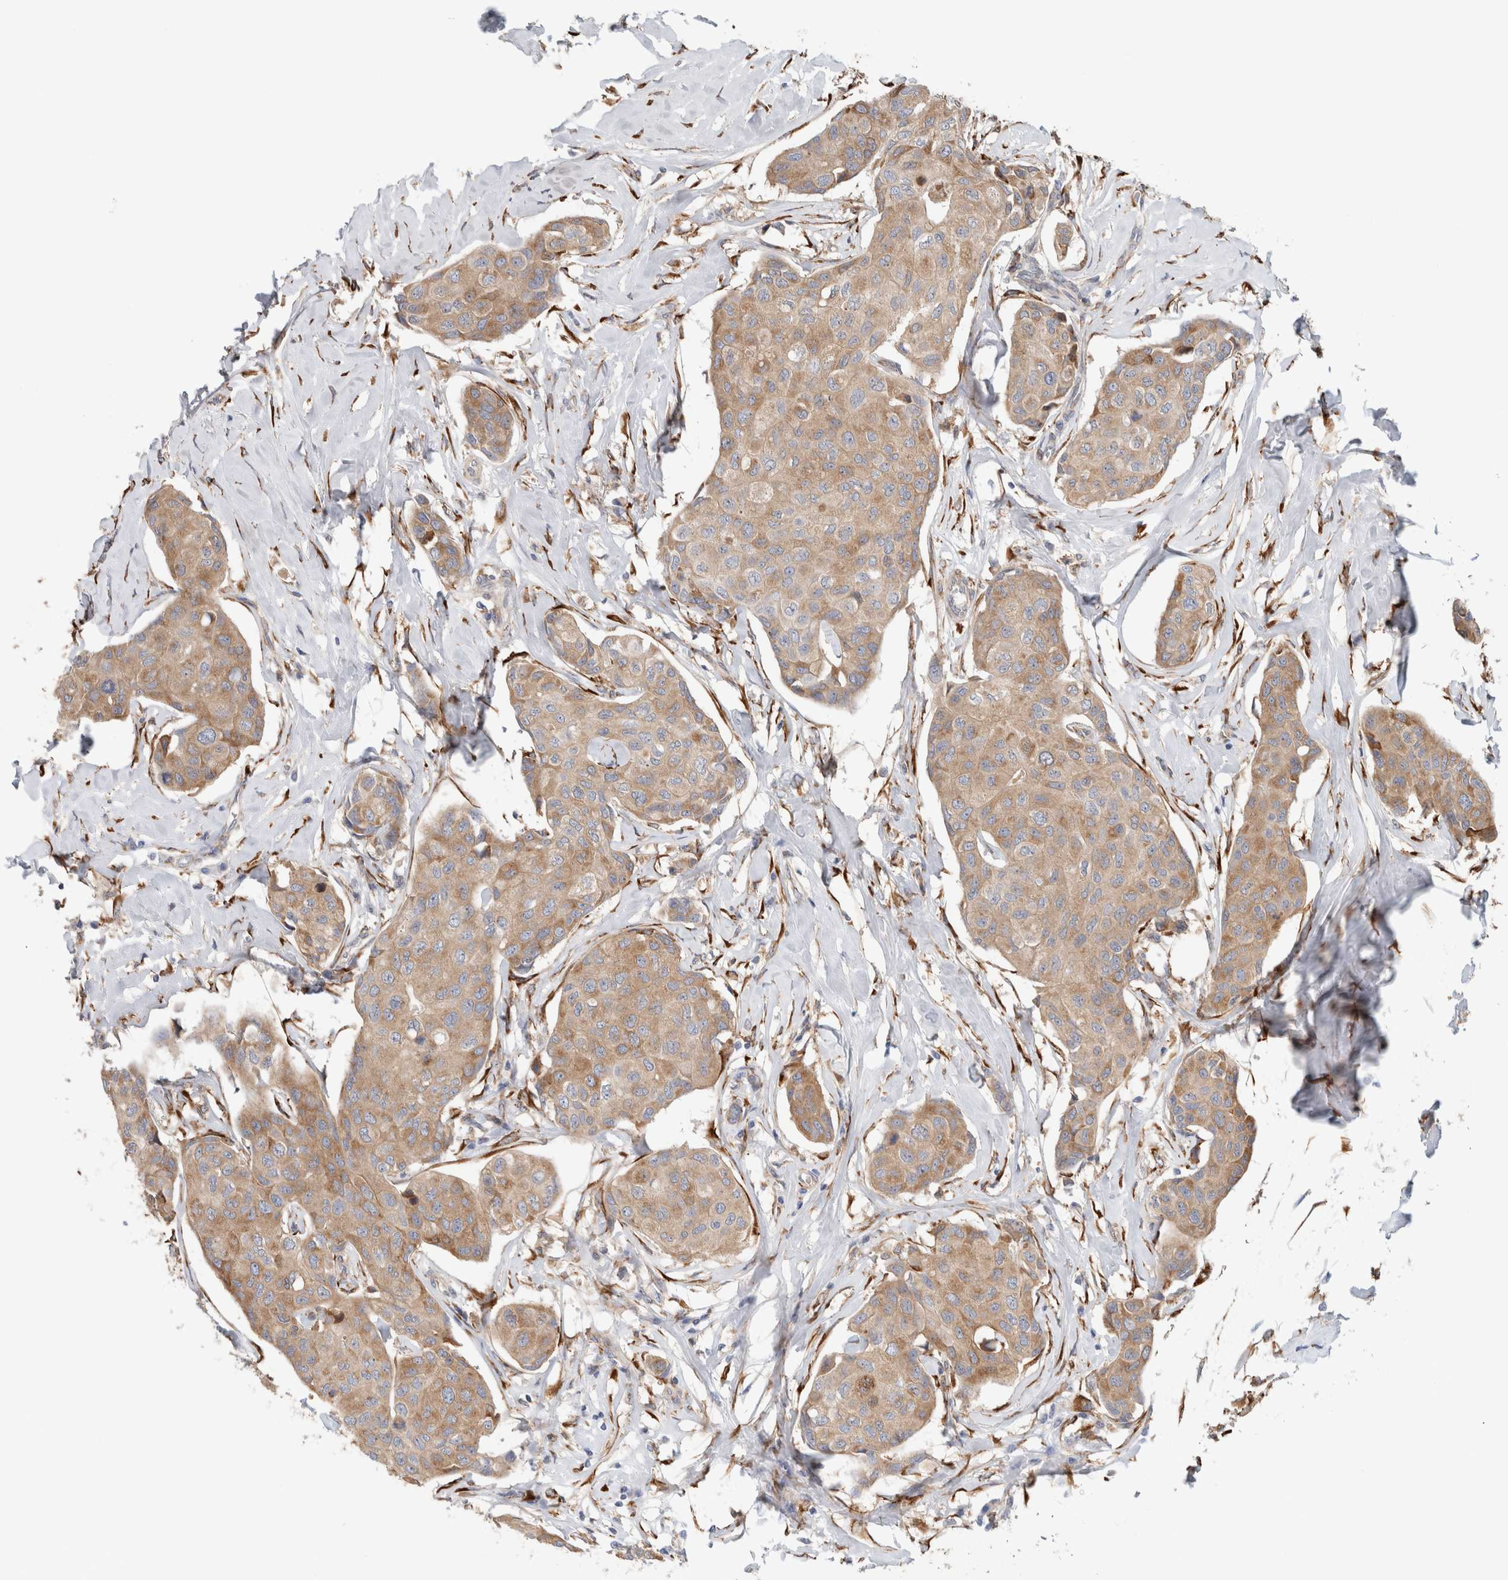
{"staining": {"intensity": "weak", "quantity": ">75%", "location": "cytoplasmic/membranous"}, "tissue": "breast cancer", "cell_type": "Tumor cells", "image_type": "cancer", "snomed": [{"axis": "morphology", "description": "Duct carcinoma"}, {"axis": "topography", "description": "Breast"}], "caption": "Human breast infiltrating ductal carcinoma stained for a protein (brown) exhibits weak cytoplasmic/membranous positive expression in about >75% of tumor cells.", "gene": "P4HA1", "patient": {"sex": "female", "age": 80}}